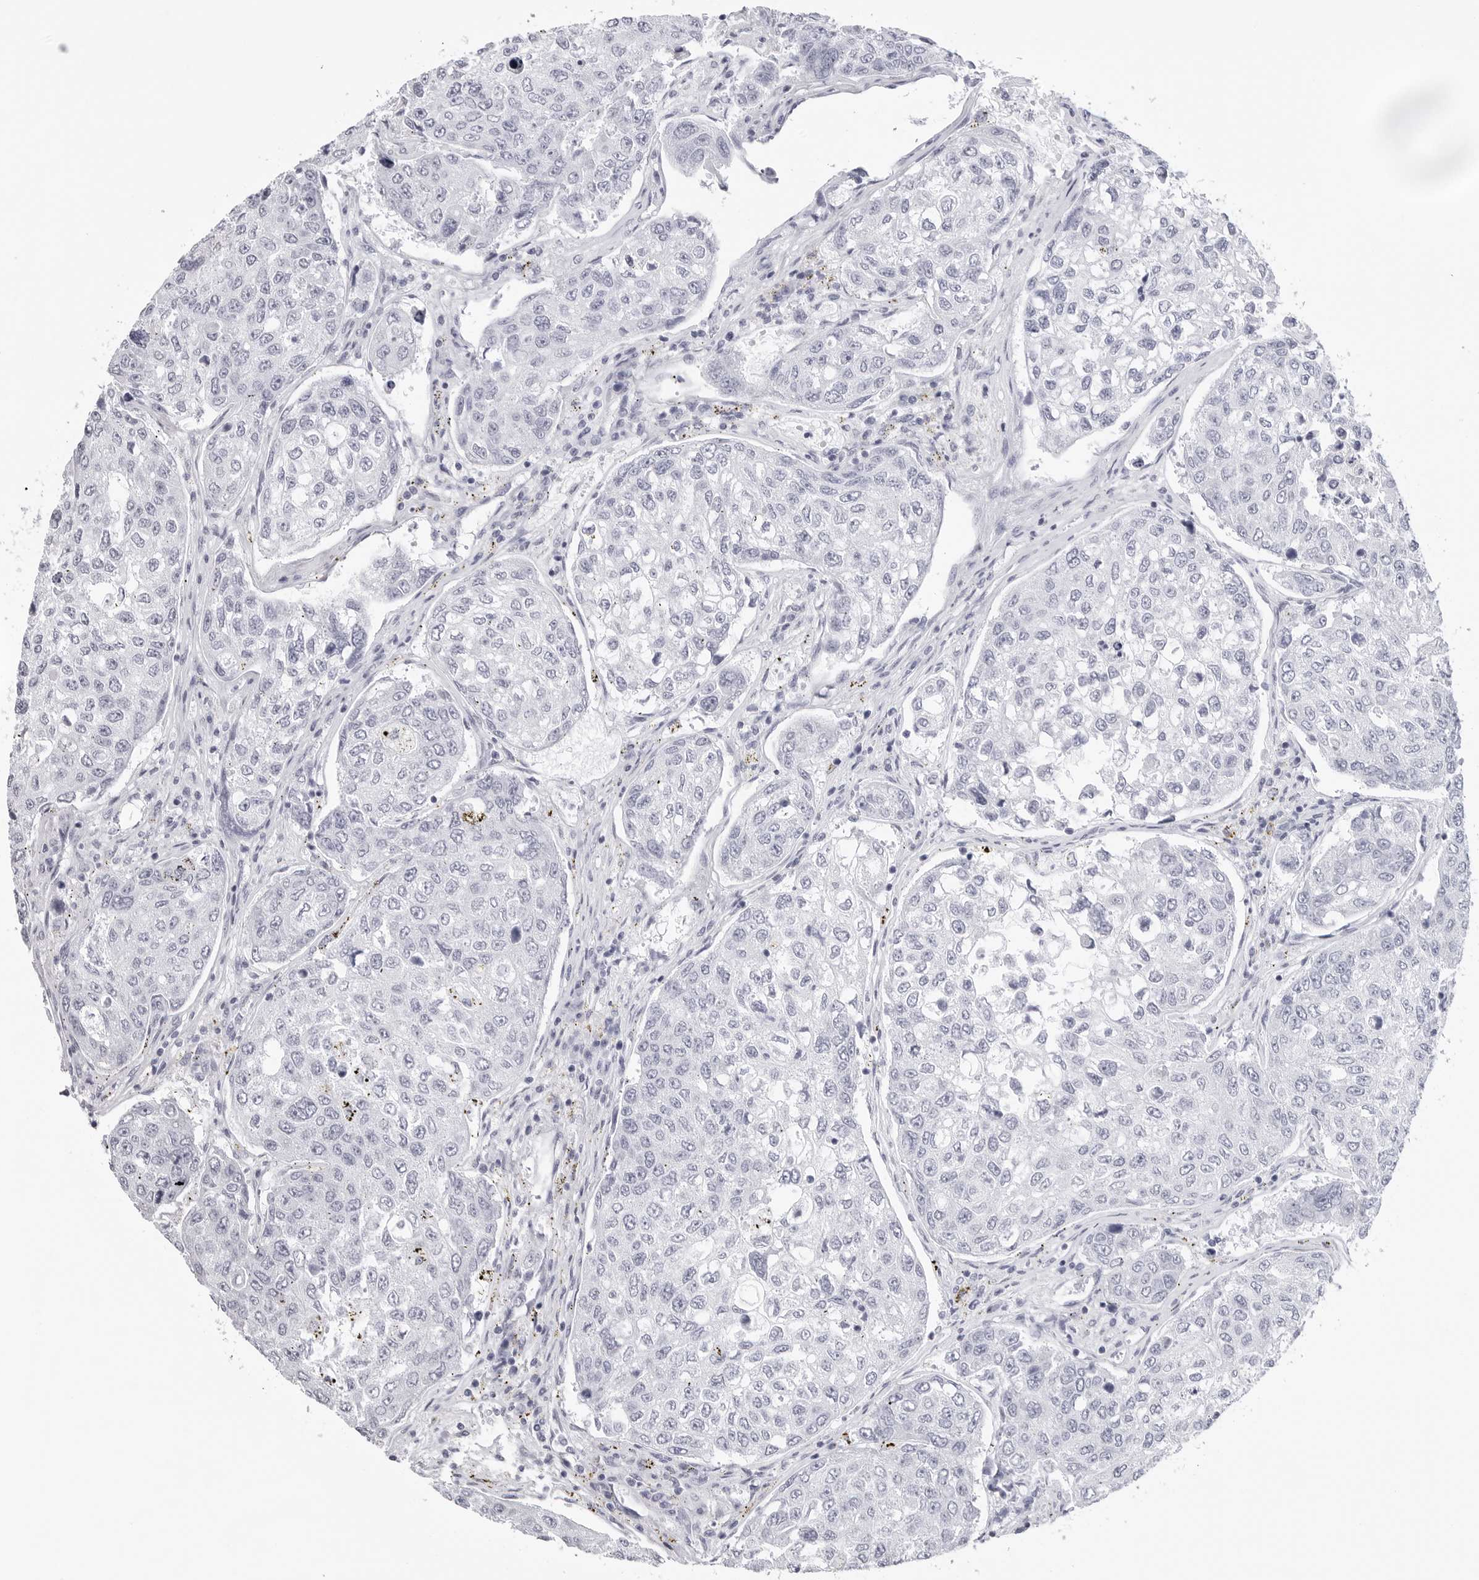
{"staining": {"intensity": "negative", "quantity": "none", "location": "none"}, "tissue": "urothelial cancer", "cell_type": "Tumor cells", "image_type": "cancer", "snomed": [{"axis": "morphology", "description": "Urothelial carcinoma, High grade"}, {"axis": "topography", "description": "Lymph node"}, {"axis": "topography", "description": "Urinary bladder"}], "caption": "Immunohistochemical staining of human high-grade urothelial carcinoma exhibits no significant expression in tumor cells.", "gene": "CST2", "patient": {"sex": "male", "age": 51}}